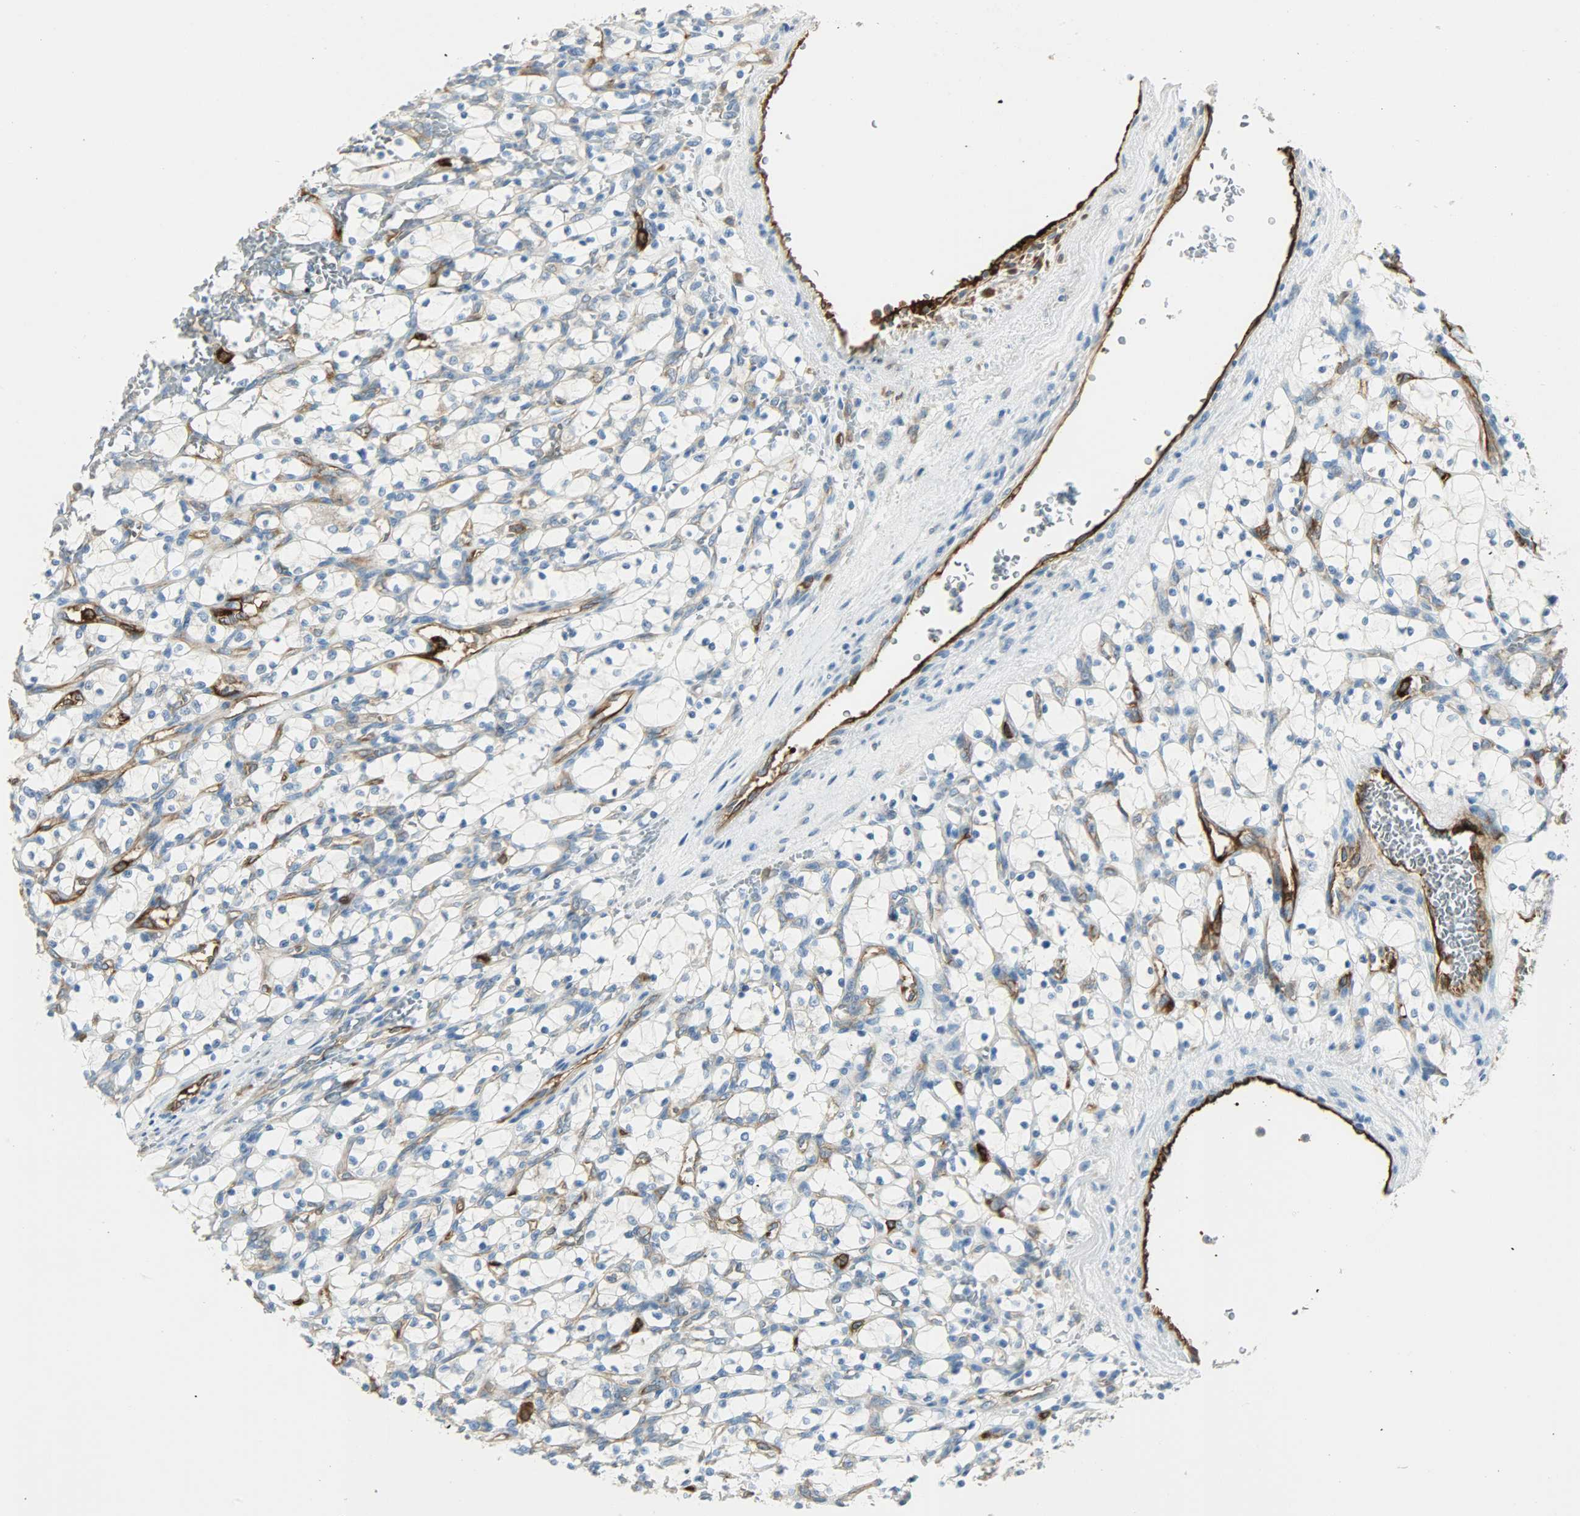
{"staining": {"intensity": "weak", "quantity": "25%-75%", "location": "cytoplasmic/membranous"}, "tissue": "renal cancer", "cell_type": "Tumor cells", "image_type": "cancer", "snomed": [{"axis": "morphology", "description": "Adenocarcinoma, NOS"}, {"axis": "topography", "description": "Kidney"}], "caption": "Adenocarcinoma (renal) stained for a protein (brown) exhibits weak cytoplasmic/membranous positive positivity in about 25%-75% of tumor cells.", "gene": "WARS1", "patient": {"sex": "female", "age": 69}}